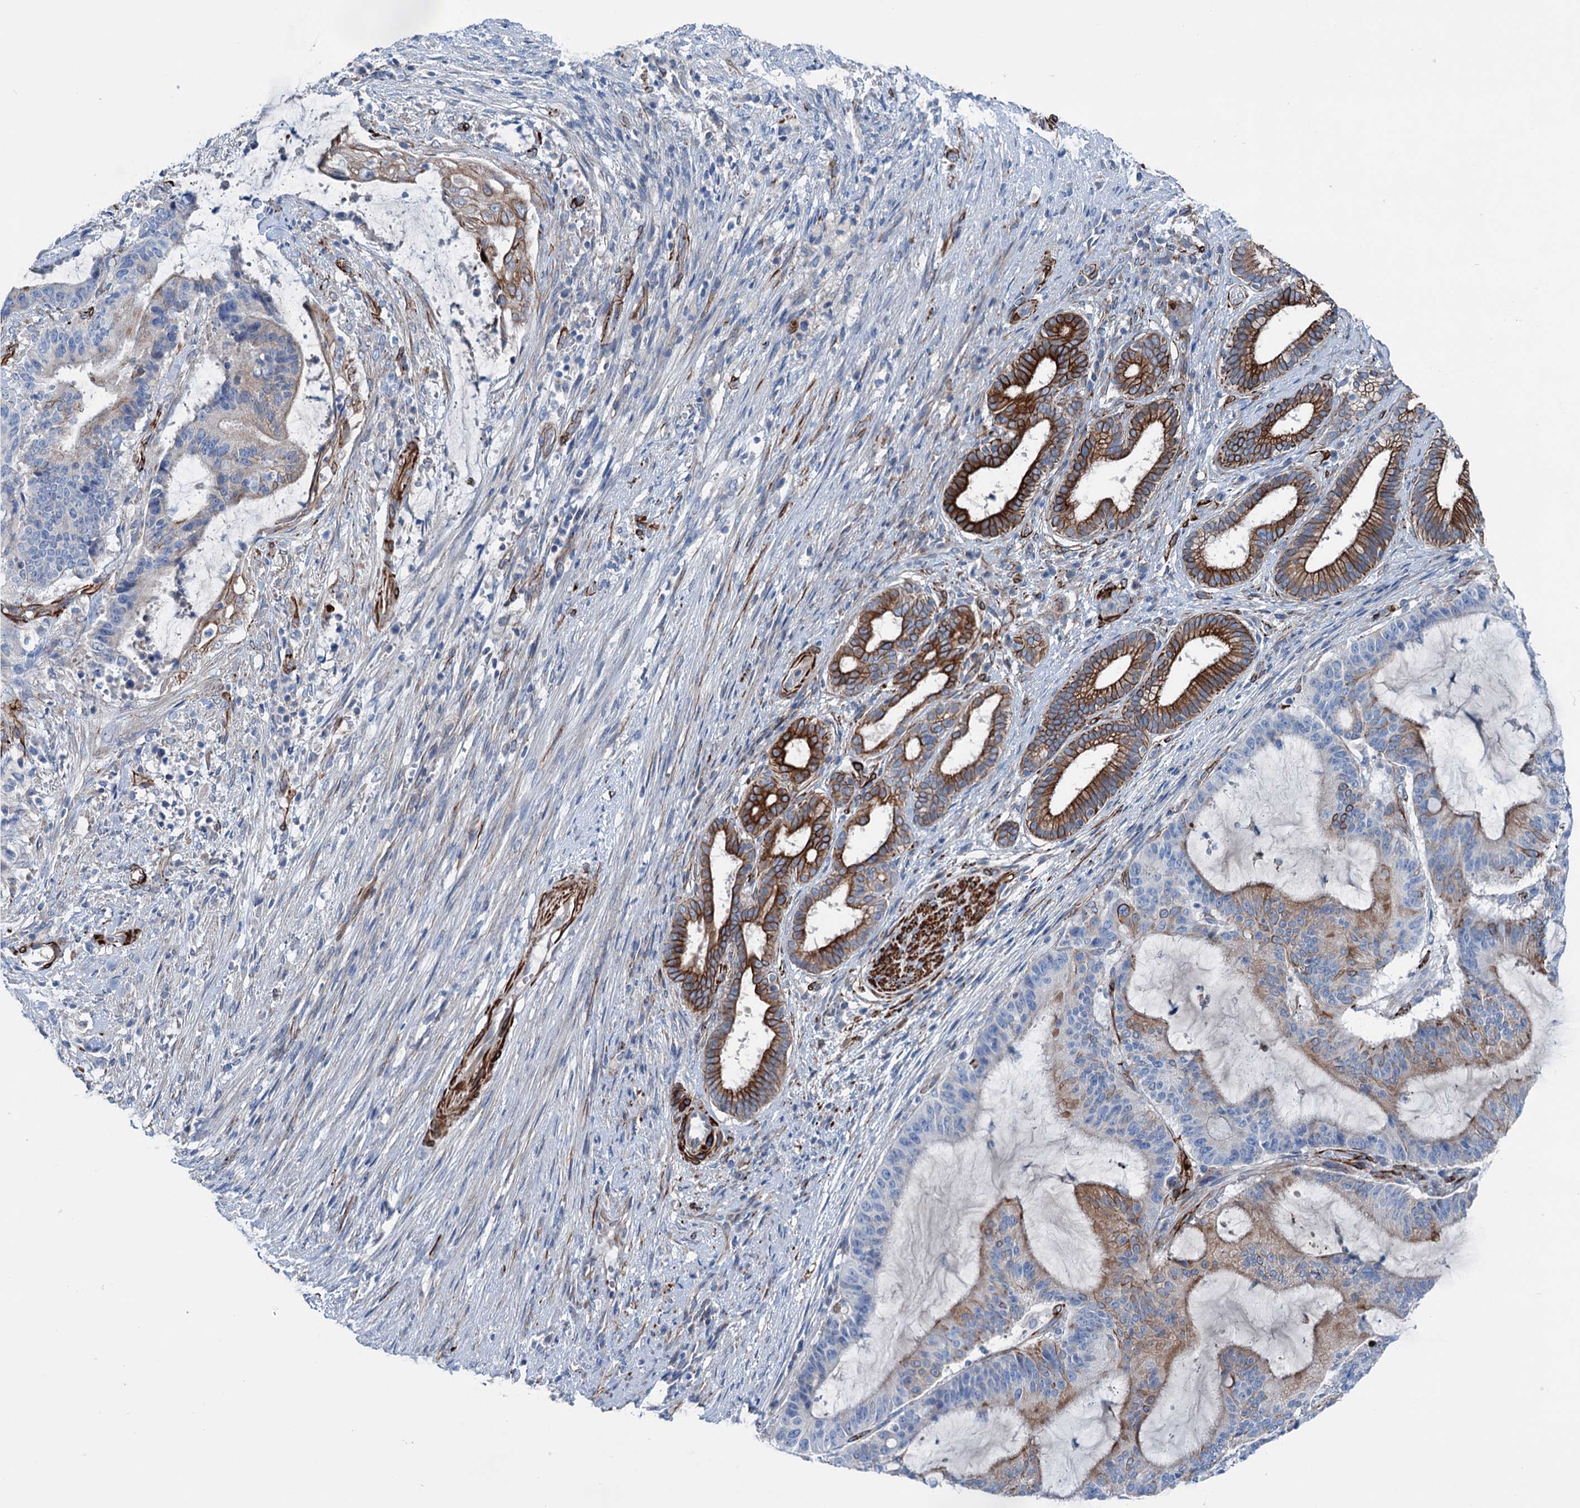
{"staining": {"intensity": "weak", "quantity": "<25%", "location": "cytoplasmic/membranous"}, "tissue": "liver cancer", "cell_type": "Tumor cells", "image_type": "cancer", "snomed": [{"axis": "morphology", "description": "Normal tissue, NOS"}, {"axis": "morphology", "description": "Cholangiocarcinoma"}, {"axis": "topography", "description": "Liver"}, {"axis": "topography", "description": "Peripheral nerve tissue"}], "caption": "Immunohistochemistry of liver cancer (cholangiocarcinoma) exhibits no expression in tumor cells.", "gene": "CALCOCO1", "patient": {"sex": "female", "age": 73}}